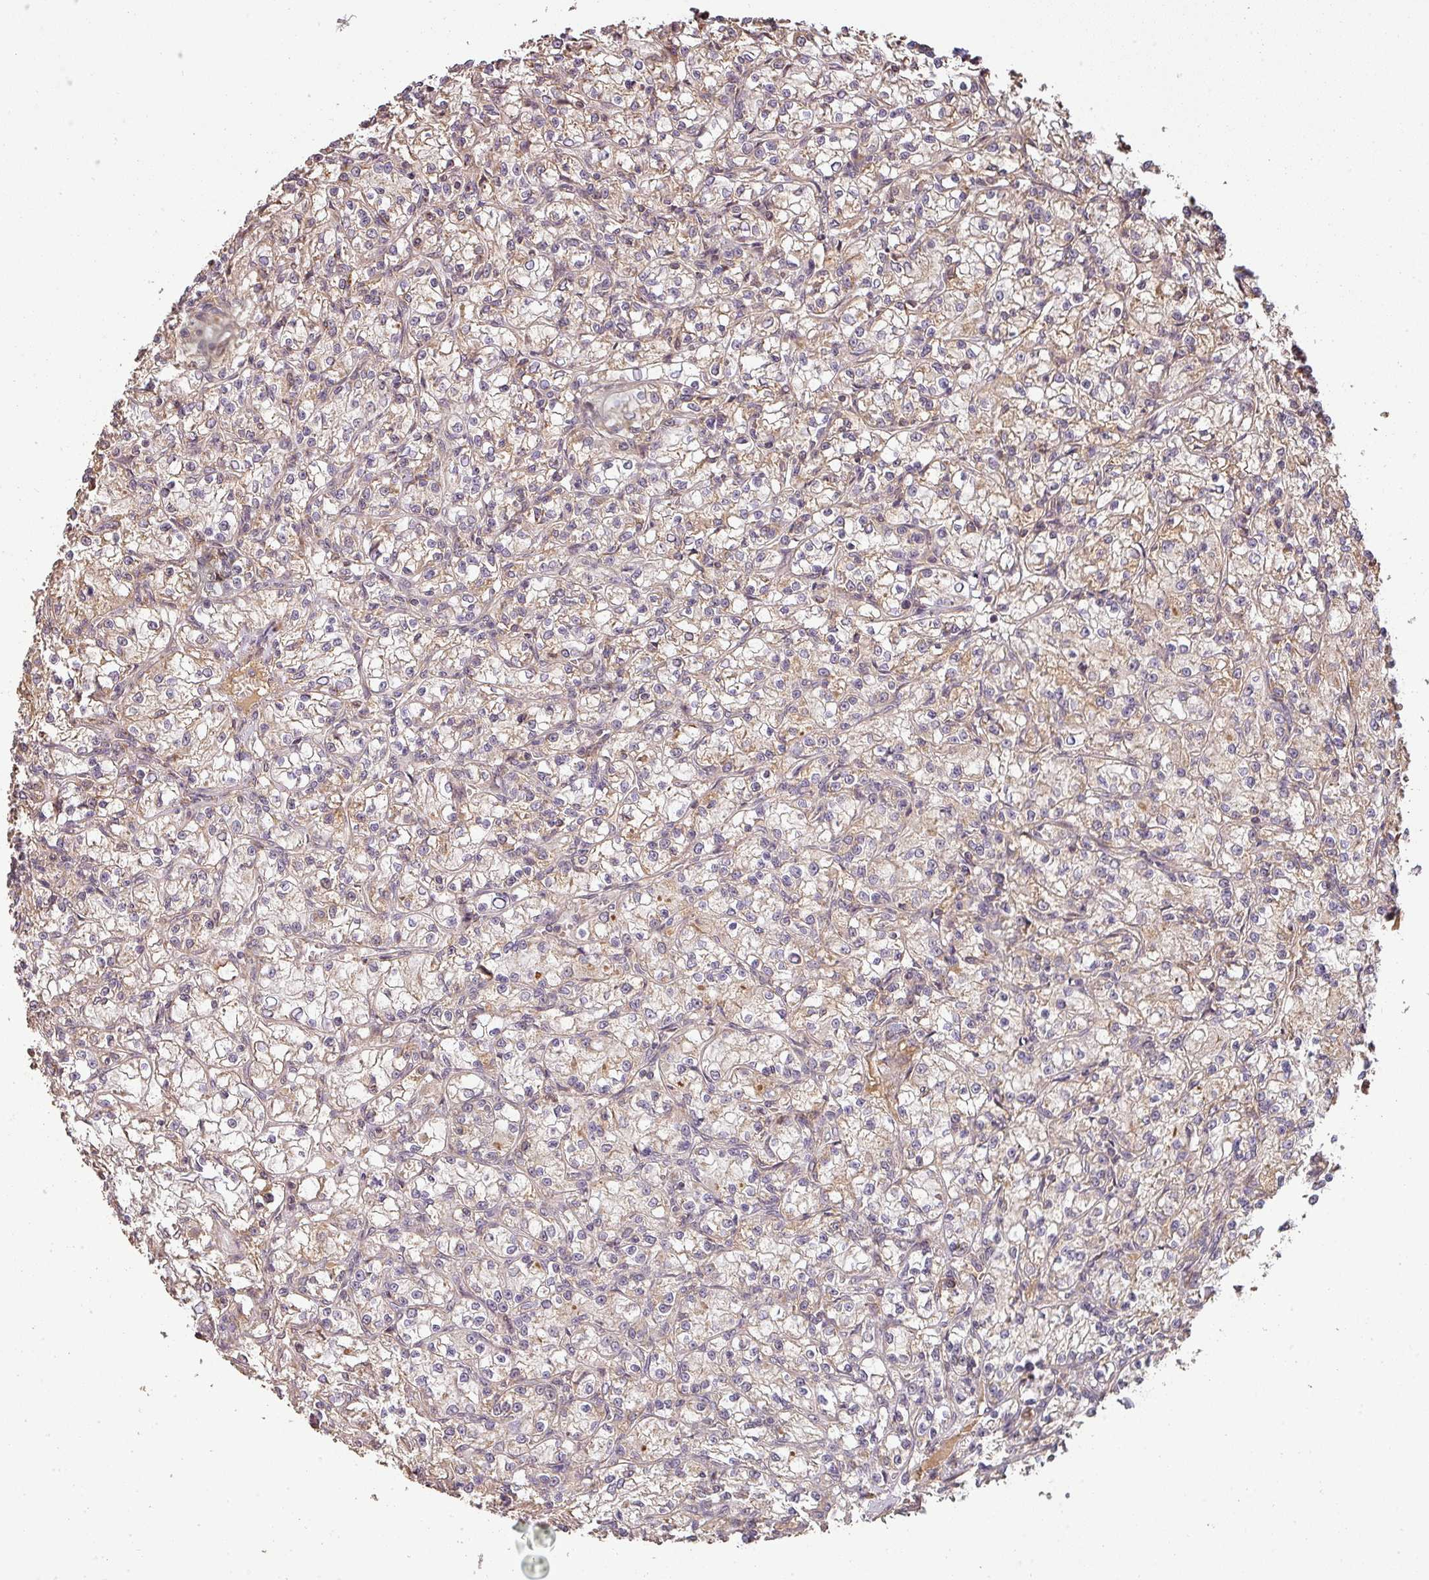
{"staining": {"intensity": "weak", "quantity": "25%-75%", "location": "cytoplasmic/membranous"}, "tissue": "renal cancer", "cell_type": "Tumor cells", "image_type": "cancer", "snomed": [{"axis": "morphology", "description": "Adenocarcinoma, NOS"}, {"axis": "topography", "description": "Kidney"}], "caption": "Immunohistochemical staining of renal cancer (adenocarcinoma) exhibits low levels of weak cytoplasmic/membranous protein staining in approximately 25%-75% of tumor cells.", "gene": "BPIFB3", "patient": {"sex": "female", "age": 59}}